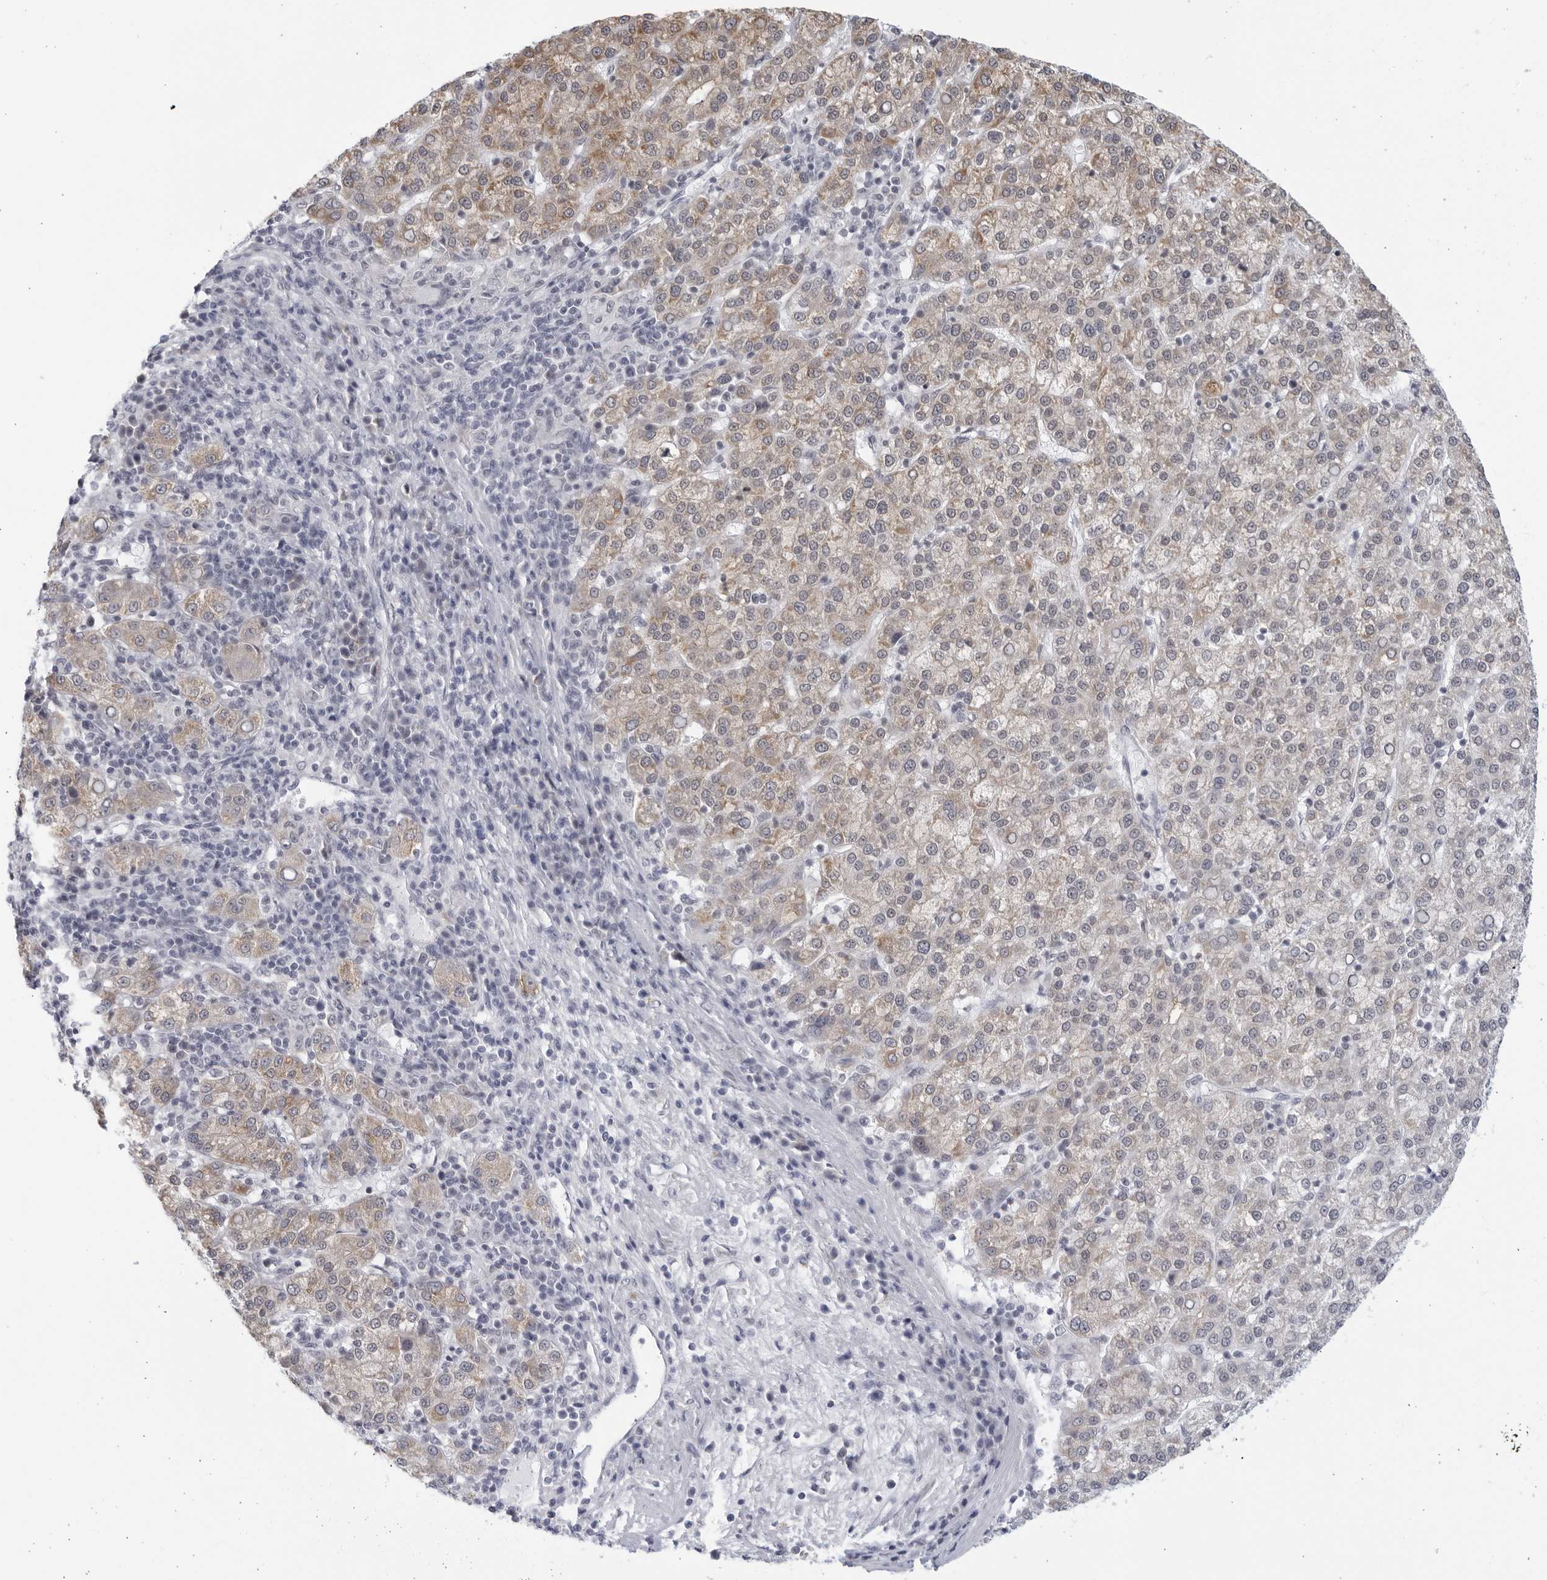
{"staining": {"intensity": "weak", "quantity": ">75%", "location": "cytoplasmic/membranous"}, "tissue": "liver cancer", "cell_type": "Tumor cells", "image_type": "cancer", "snomed": [{"axis": "morphology", "description": "Carcinoma, Hepatocellular, NOS"}, {"axis": "topography", "description": "Liver"}], "caption": "Brown immunohistochemical staining in liver cancer reveals weak cytoplasmic/membranous positivity in about >75% of tumor cells.", "gene": "WDTC1", "patient": {"sex": "female", "age": 58}}